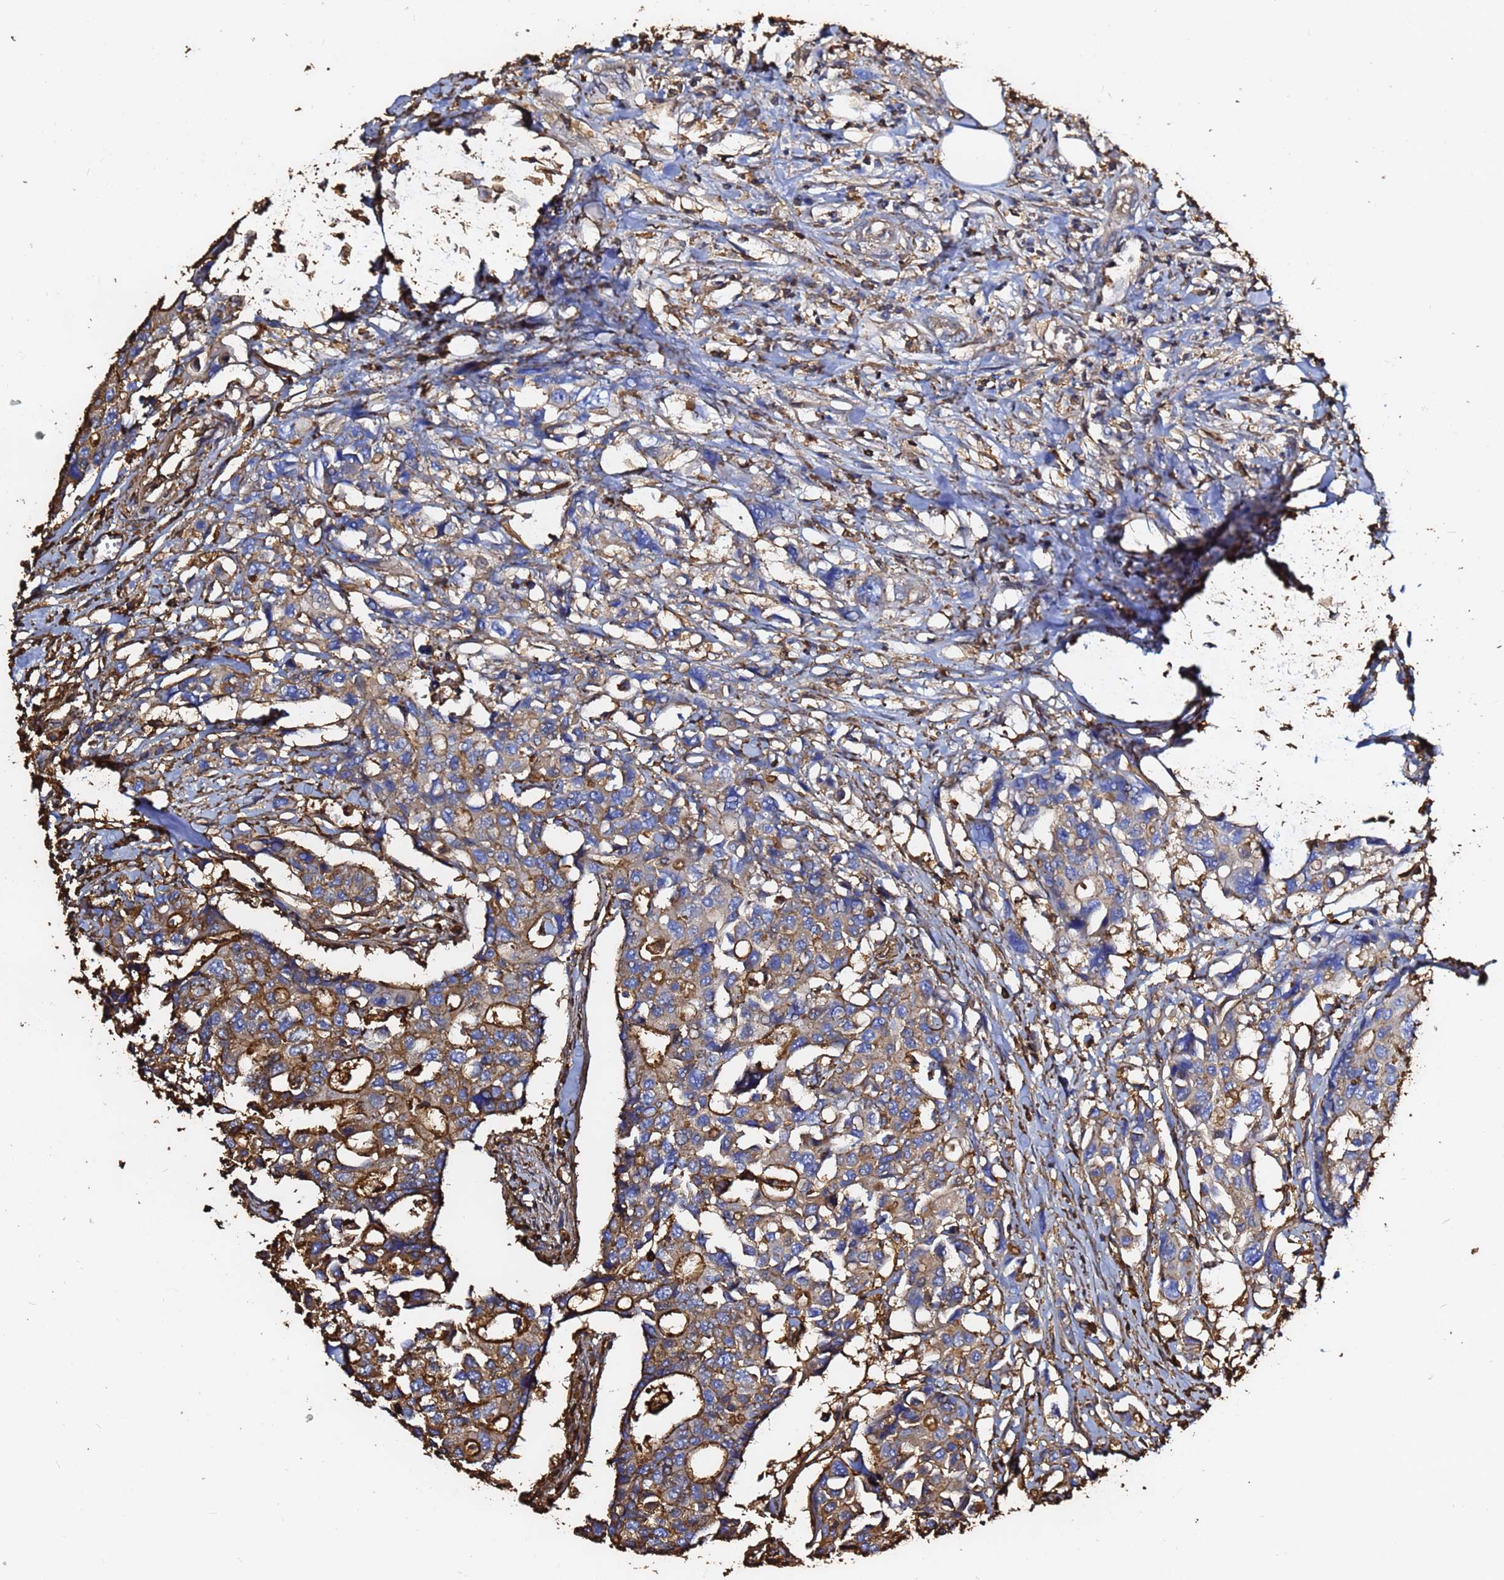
{"staining": {"intensity": "strong", "quantity": "<25%", "location": "cytoplasmic/membranous"}, "tissue": "colorectal cancer", "cell_type": "Tumor cells", "image_type": "cancer", "snomed": [{"axis": "morphology", "description": "Adenocarcinoma, NOS"}, {"axis": "topography", "description": "Colon"}], "caption": "Human adenocarcinoma (colorectal) stained with a protein marker shows strong staining in tumor cells.", "gene": "ACTB", "patient": {"sex": "male", "age": 77}}